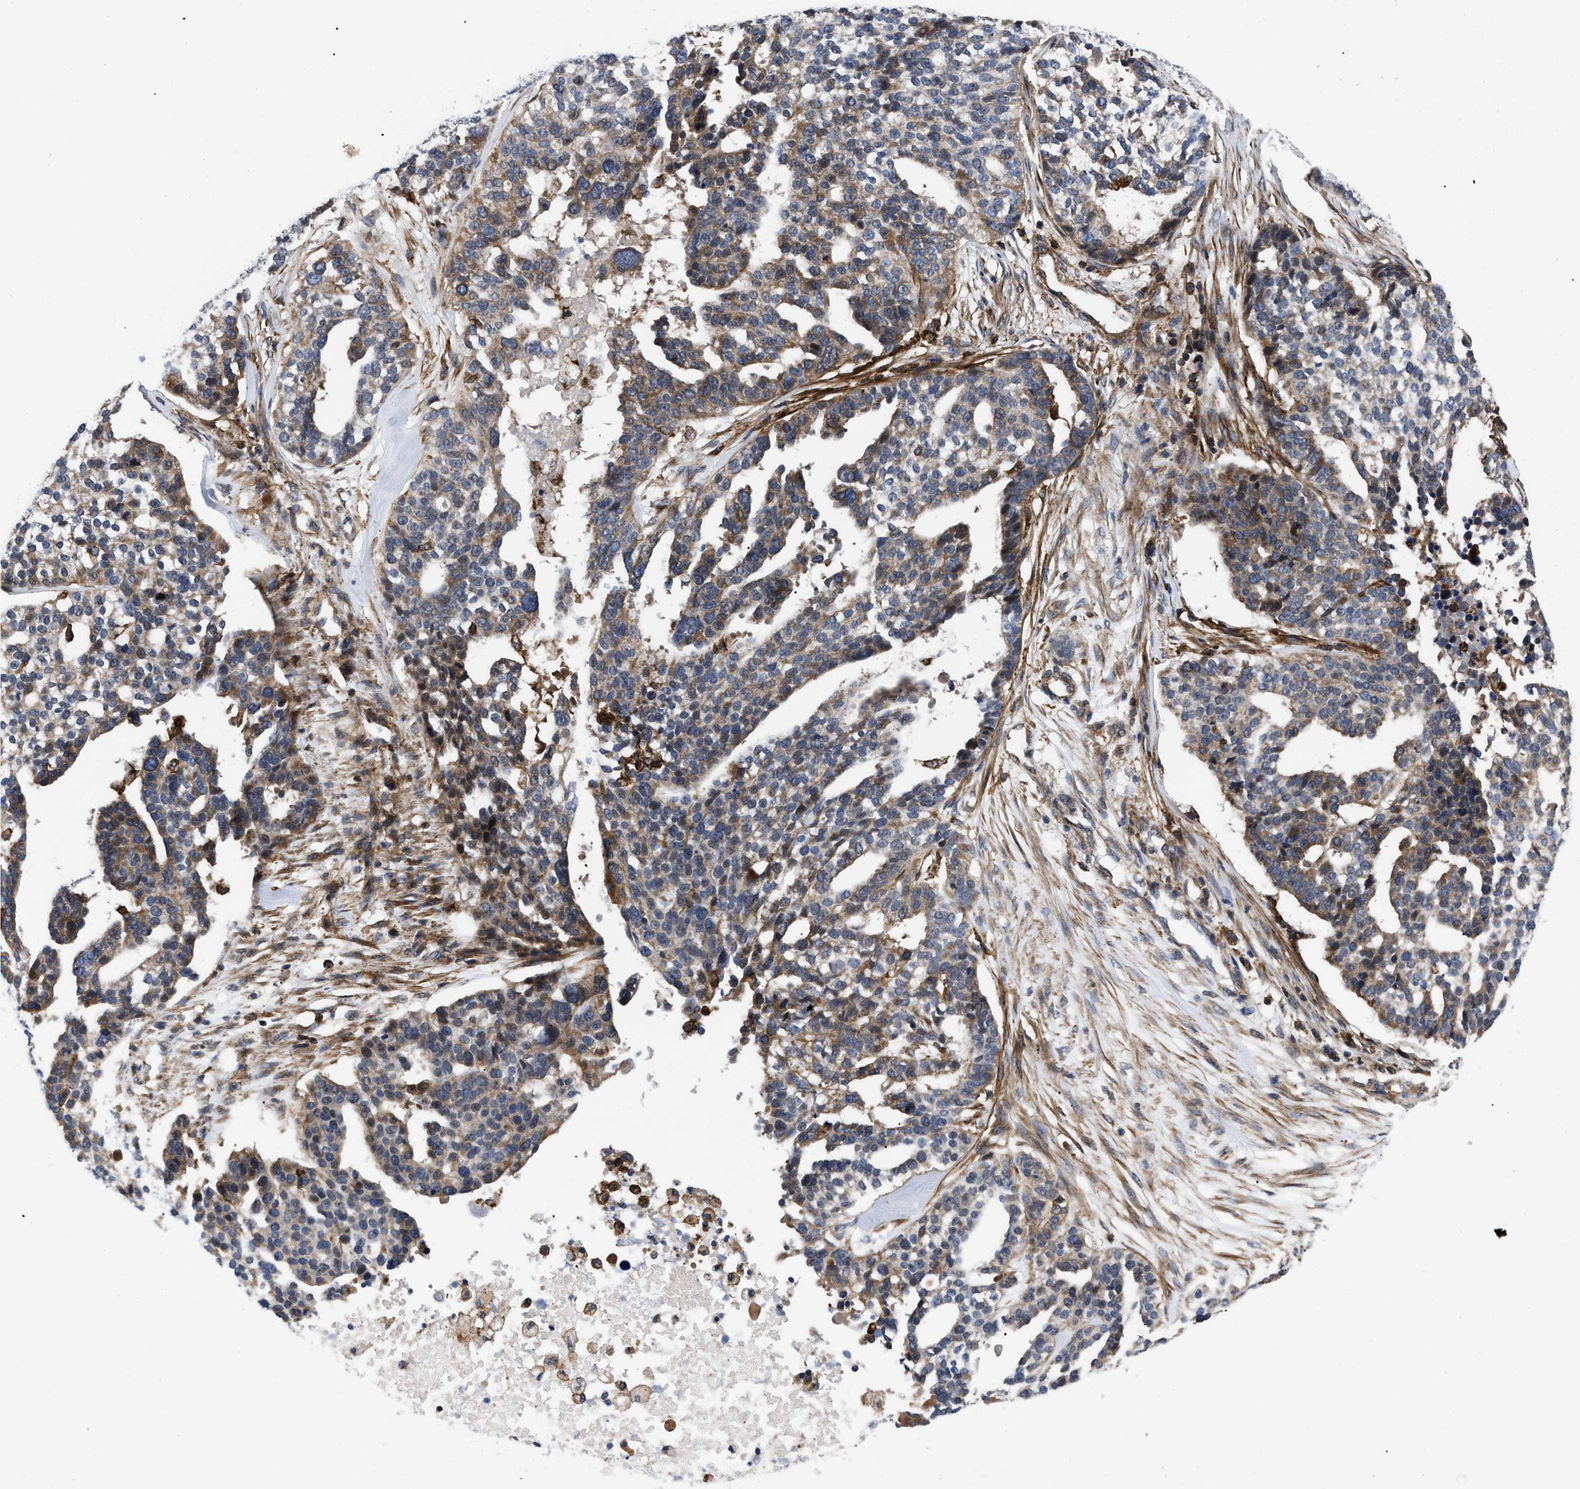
{"staining": {"intensity": "moderate", "quantity": "25%-75%", "location": "cytoplasmic/membranous"}, "tissue": "ovarian cancer", "cell_type": "Tumor cells", "image_type": "cancer", "snomed": [{"axis": "morphology", "description": "Cystadenocarcinoma, serous, NOS"}, {"axis": "topography", "description": "Ovary"}], "caption": "A medium amount of moderate cytoplasmic/membranous expression is present in about 25%-75% of tumor cells in ovarian cancer (serous cystadenocarcinoma) tissue.", "gene": "SPAST", "patient": {"sex": "female", "age": 59}}